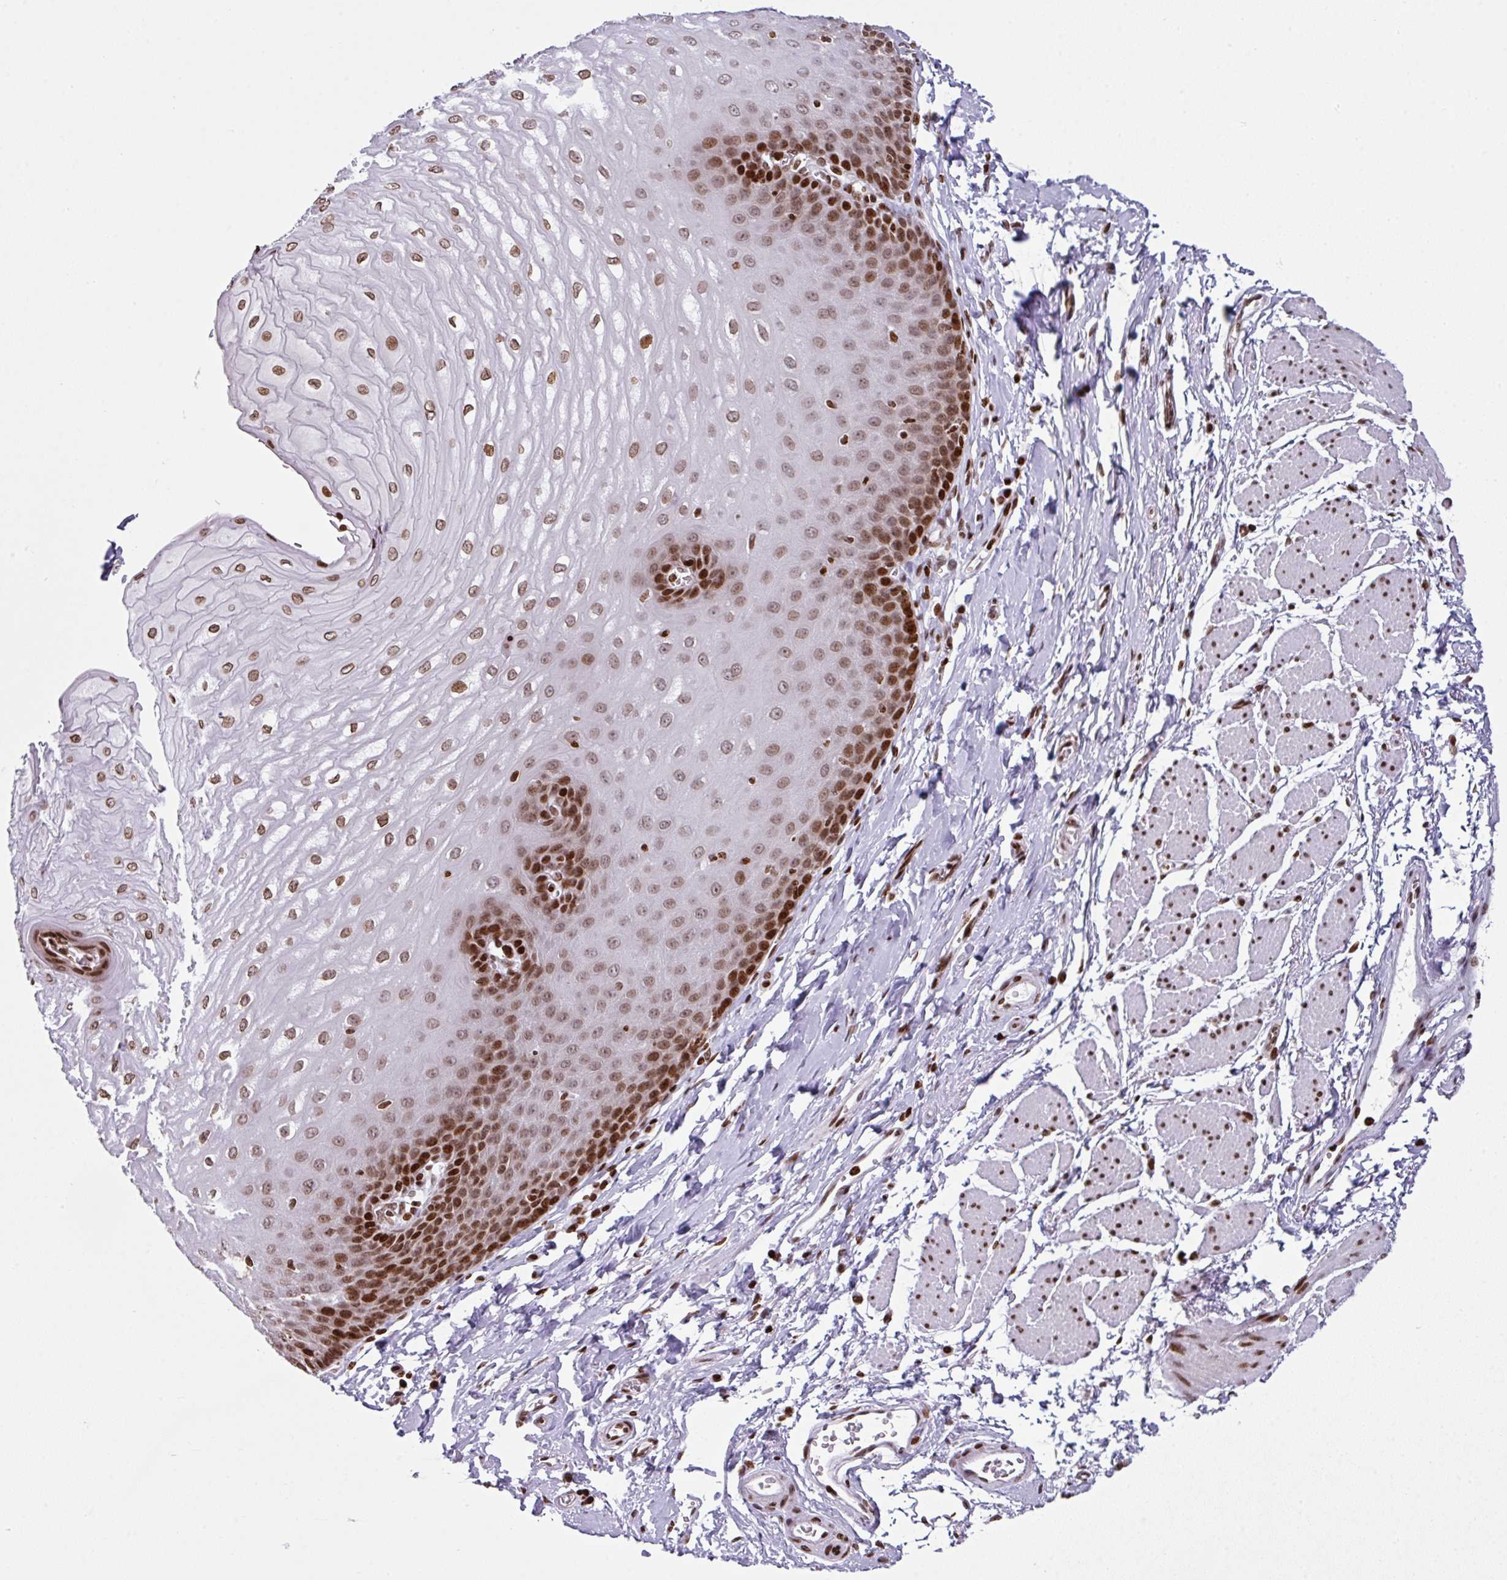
{"staining": {"intensity": "strong", "quantity": ">75%", "location": "nuclear"}, "tissue": "esophagus", "cell_type": "Squamous epithelial cells", "image_type": "normal", "snomed": [{"axis": "morphology", "description": "Normal tissue, NOS"}, {"axis": "topography", "description": "Esophagus"}], "caption": "This image displays normal esophagus stained with immunohistochemistry to label a protein in brown. The nuclear of squamous epithelial cells show strong positivity for the protein. Nuclei are counter-stained blue.", "gene": "RASL11A", "patient": {"sex": "male", "age": 70}}